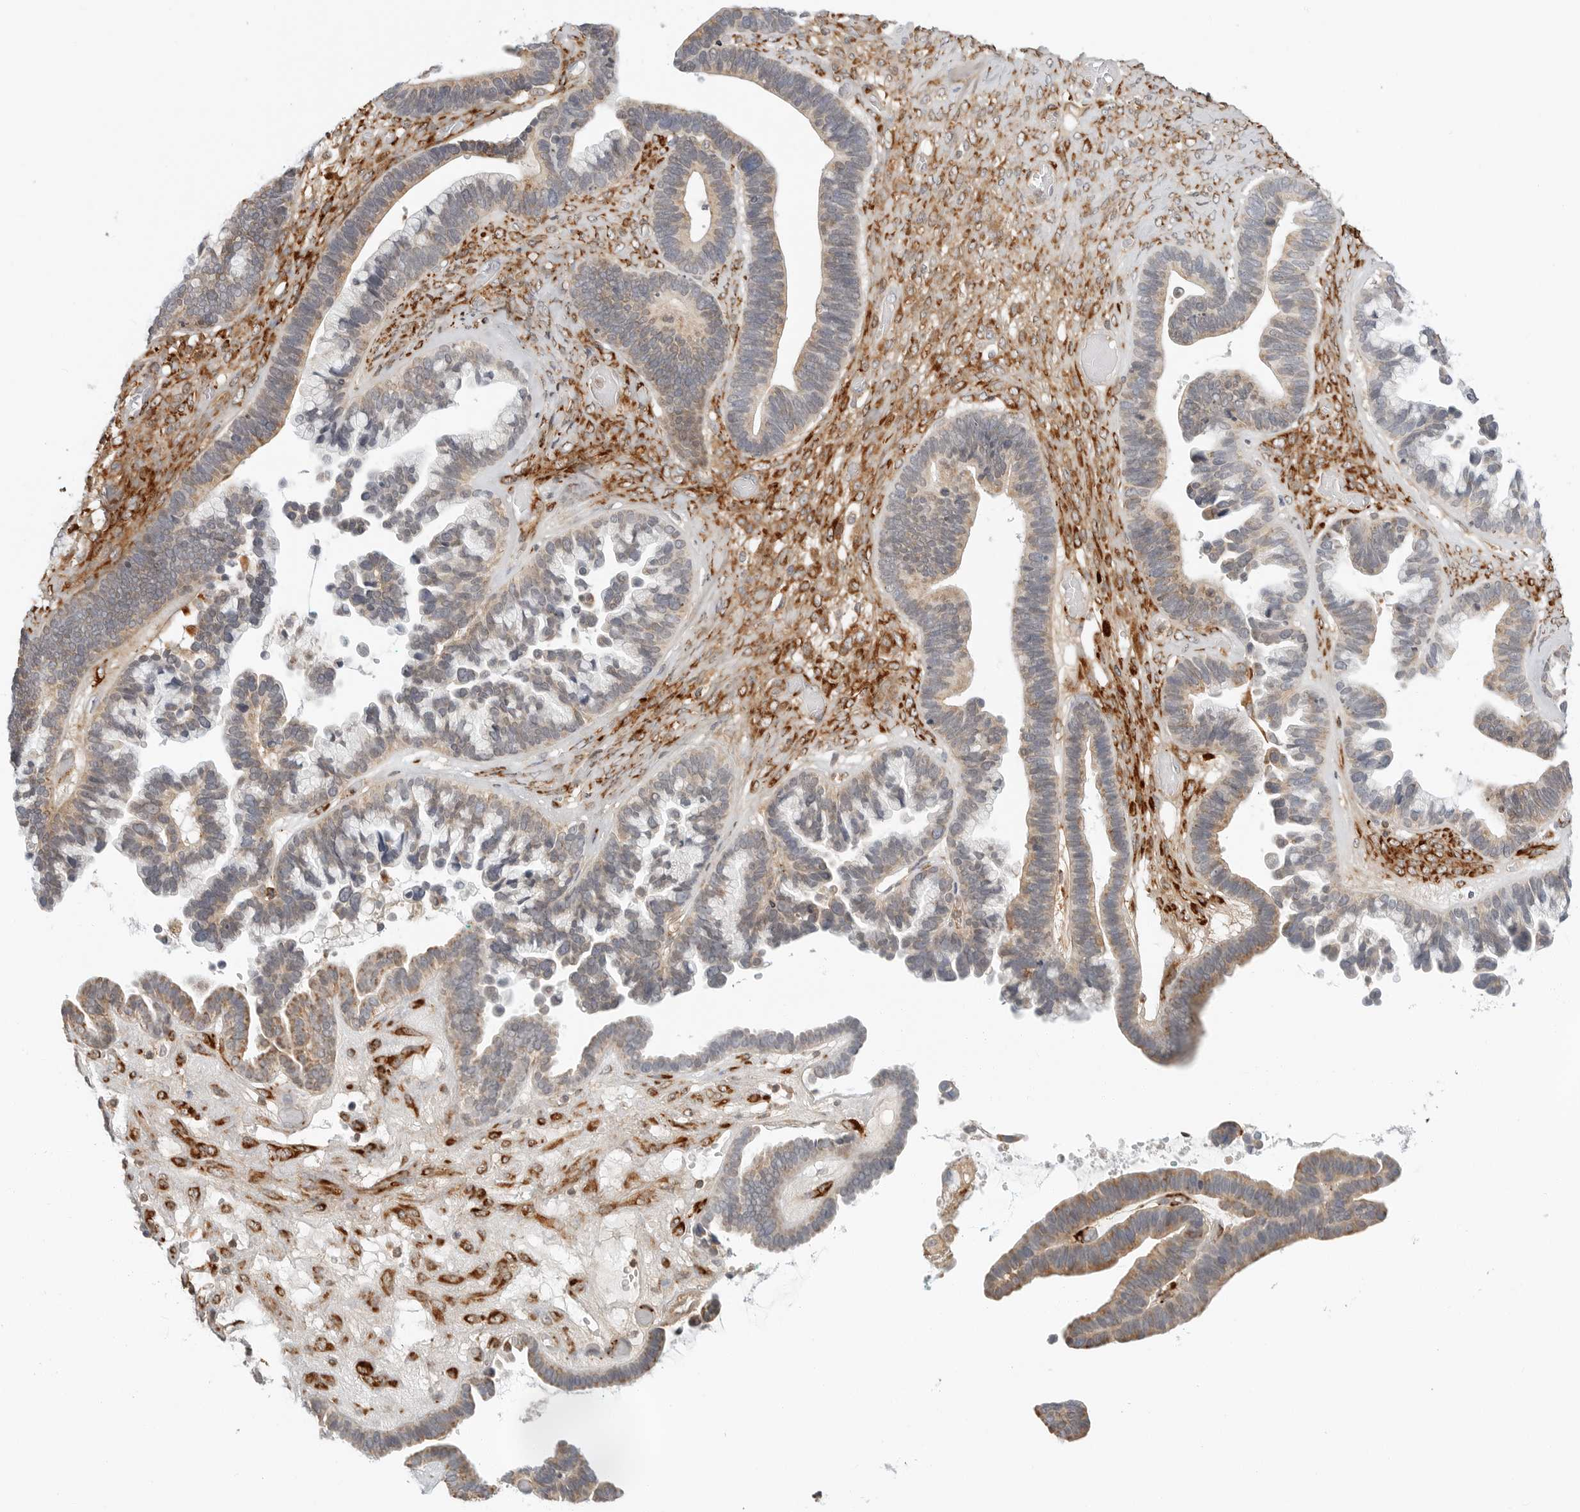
{"staining": {"intensity": "moderate", "quantity": "25%-75%", "location": "cytoplasmic/membranous"}, "tissue": "ovarian cancer", "cell_type": "Tumor cells", "image_type": "cancer", "snomed": [{"axis": "morphology", "description": "Cystadenocarcinoma, serous, NOS"}, {"axis": "topography", "description": "Ovary"}], "caption": "An image of ovarian cancer (serous cystadenocarcinoma) stained for a protein reveals moderate cytoplasmic/membranous brown staining in tumor cells.", "gene": "C1QTNF1", "patient": {"sex": "female", "age": 56}}